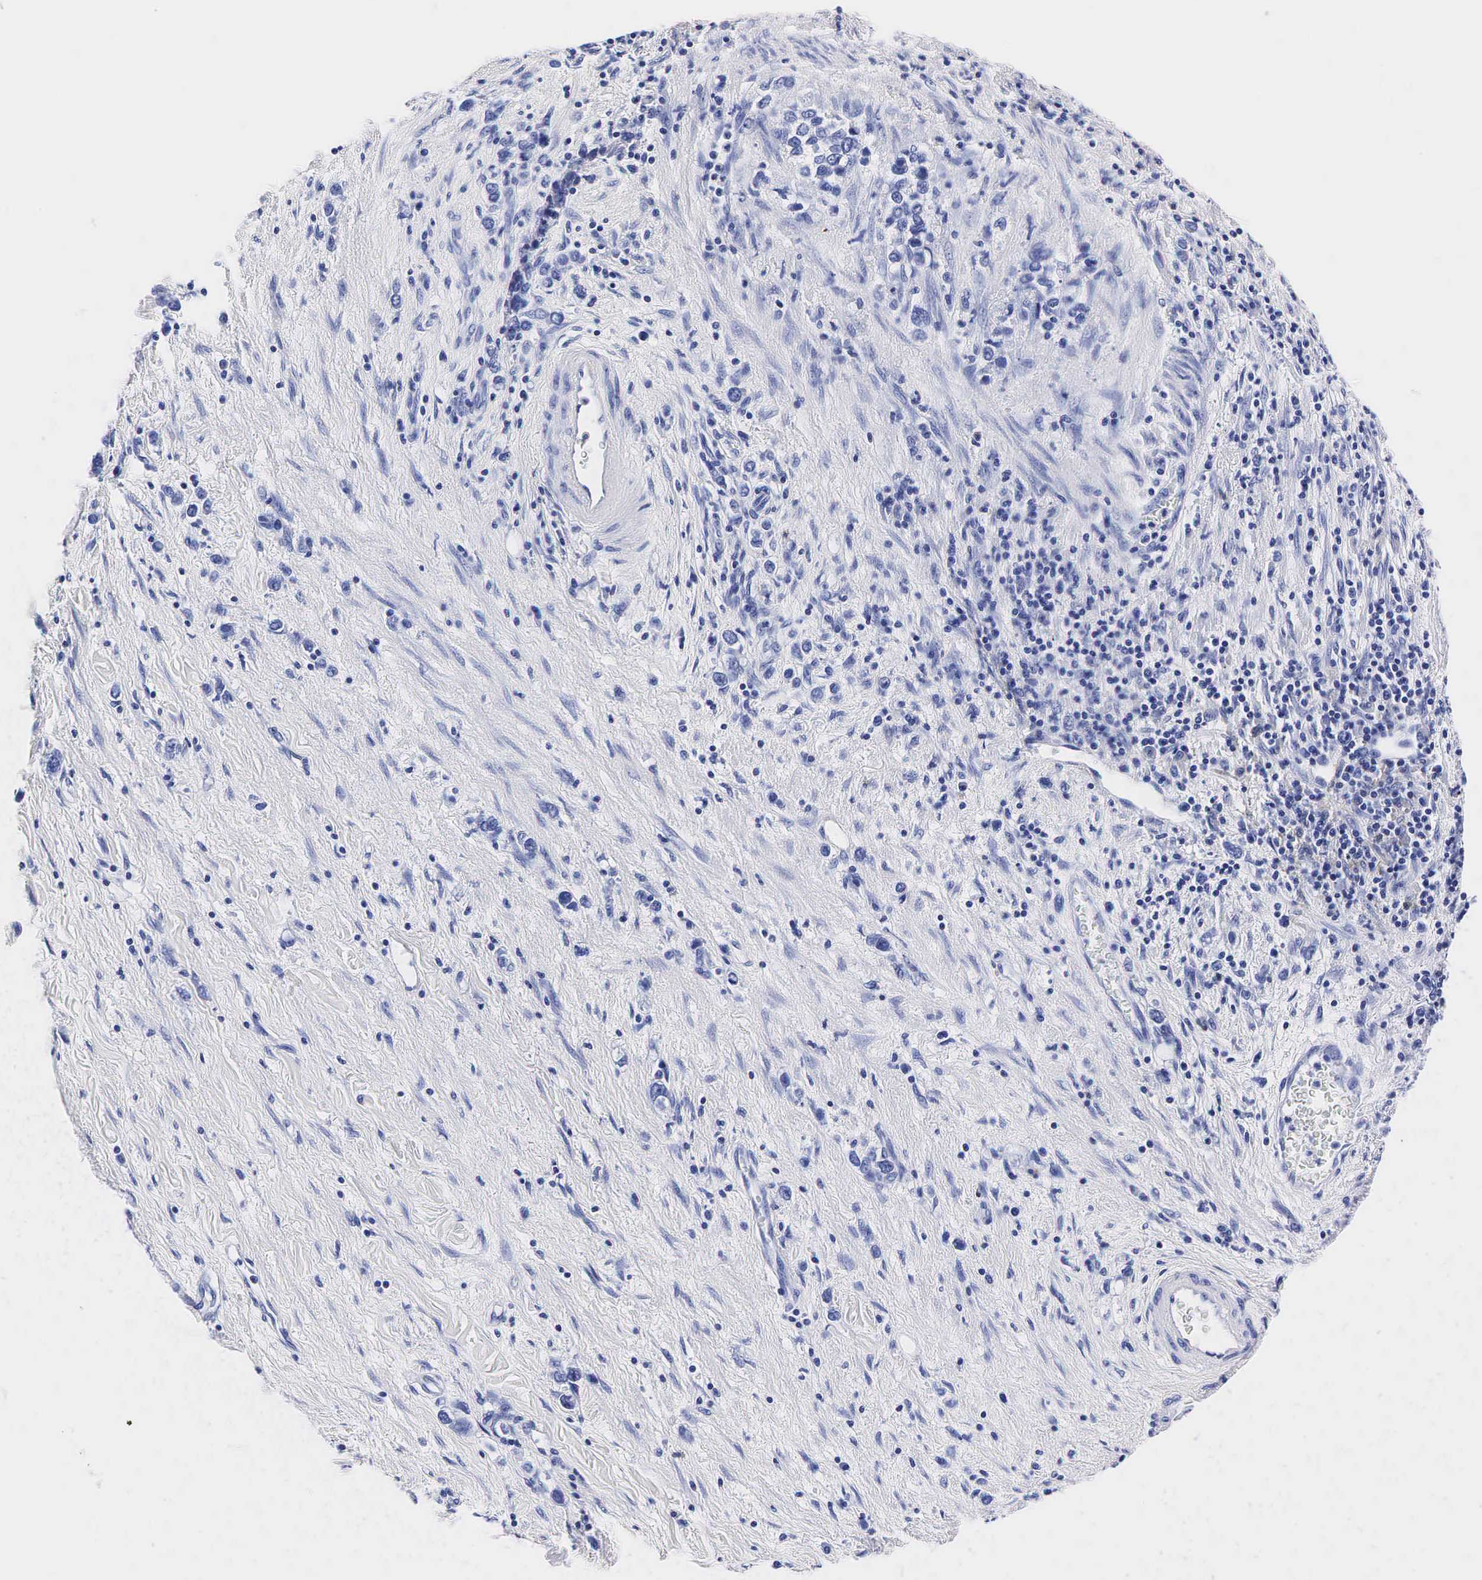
{"staining": {"intensity": "negative", "quantity": "none", "location": "none"}, "tissue": "stomach cancer", "cell_type": "Tumor cells", "image_type": "cancer", "snomed": [{"axis": "morphology", "description": "Adenocarcinoma, NOS"}, {"axis": "topography", "description": "Stomach, upper"}], "caption": "The IHC image has no significant expression in tumor cells of stomach cancer tissue.", "gene": "TG", "patient": {"sex": "male", "age": 76}}